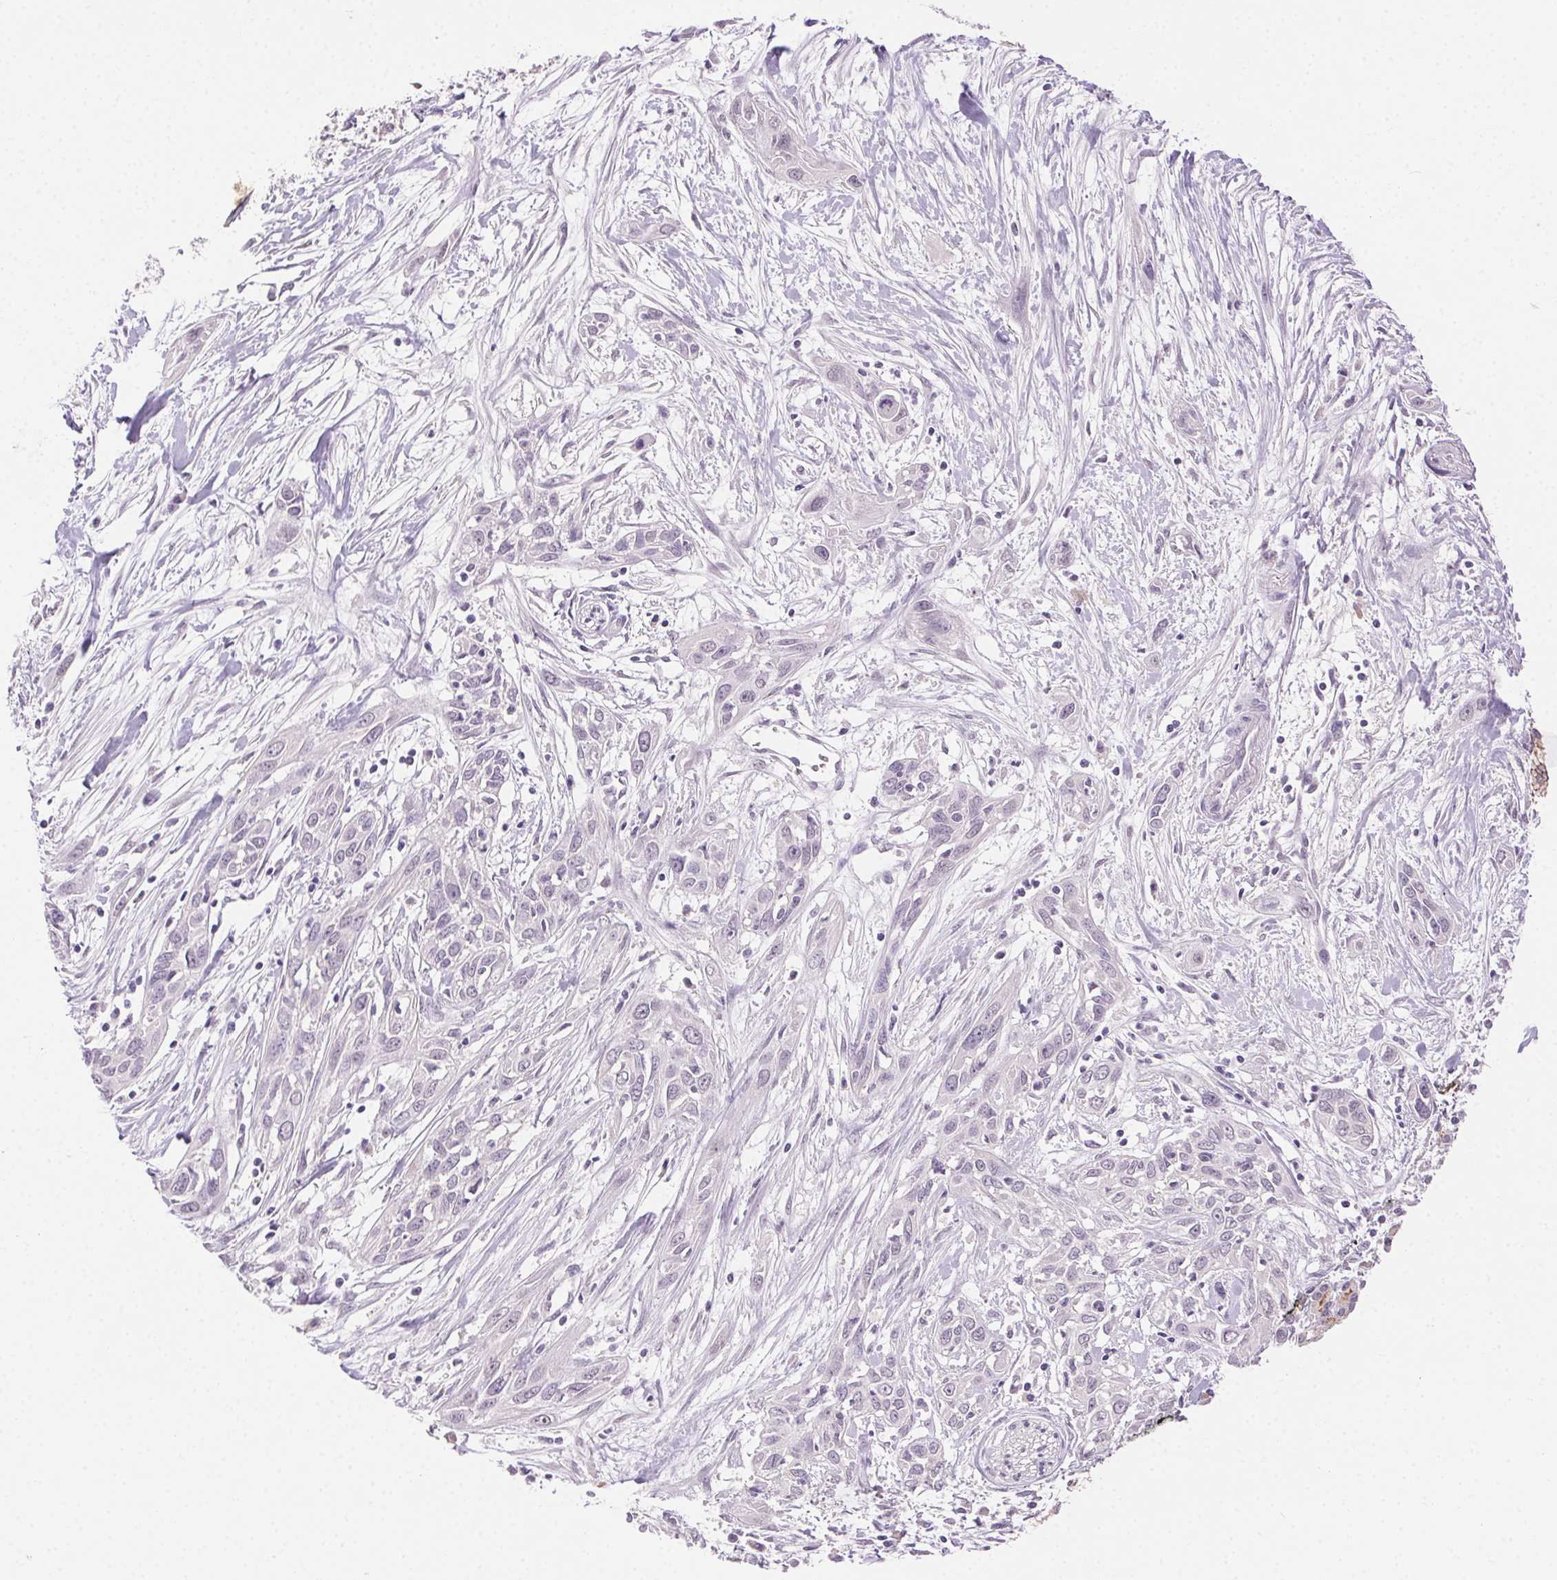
{"staining": {"intensity": "negative", "quantity": "none", "location": "none"}, "tissue": "pancreatic cancer", "cell_type": "Tumor cells", "image_type": "cancer", "snomed": [{"axis": "morphology", "description": "Adenocarcinoma, NOS"}, {"axis": "topography", "description": "Pancreas"}], "caption": "Tumor cells show no significant protein expression in pancreatic cancer (adenocarcinoma). (Stains: DAB immunohistochemistry with hematoxylin counter stain, Microscopy: brightfield microscopy at high magnification).", "gene": "CLDN10", "patient": {"sex": "female", "age": 55}}